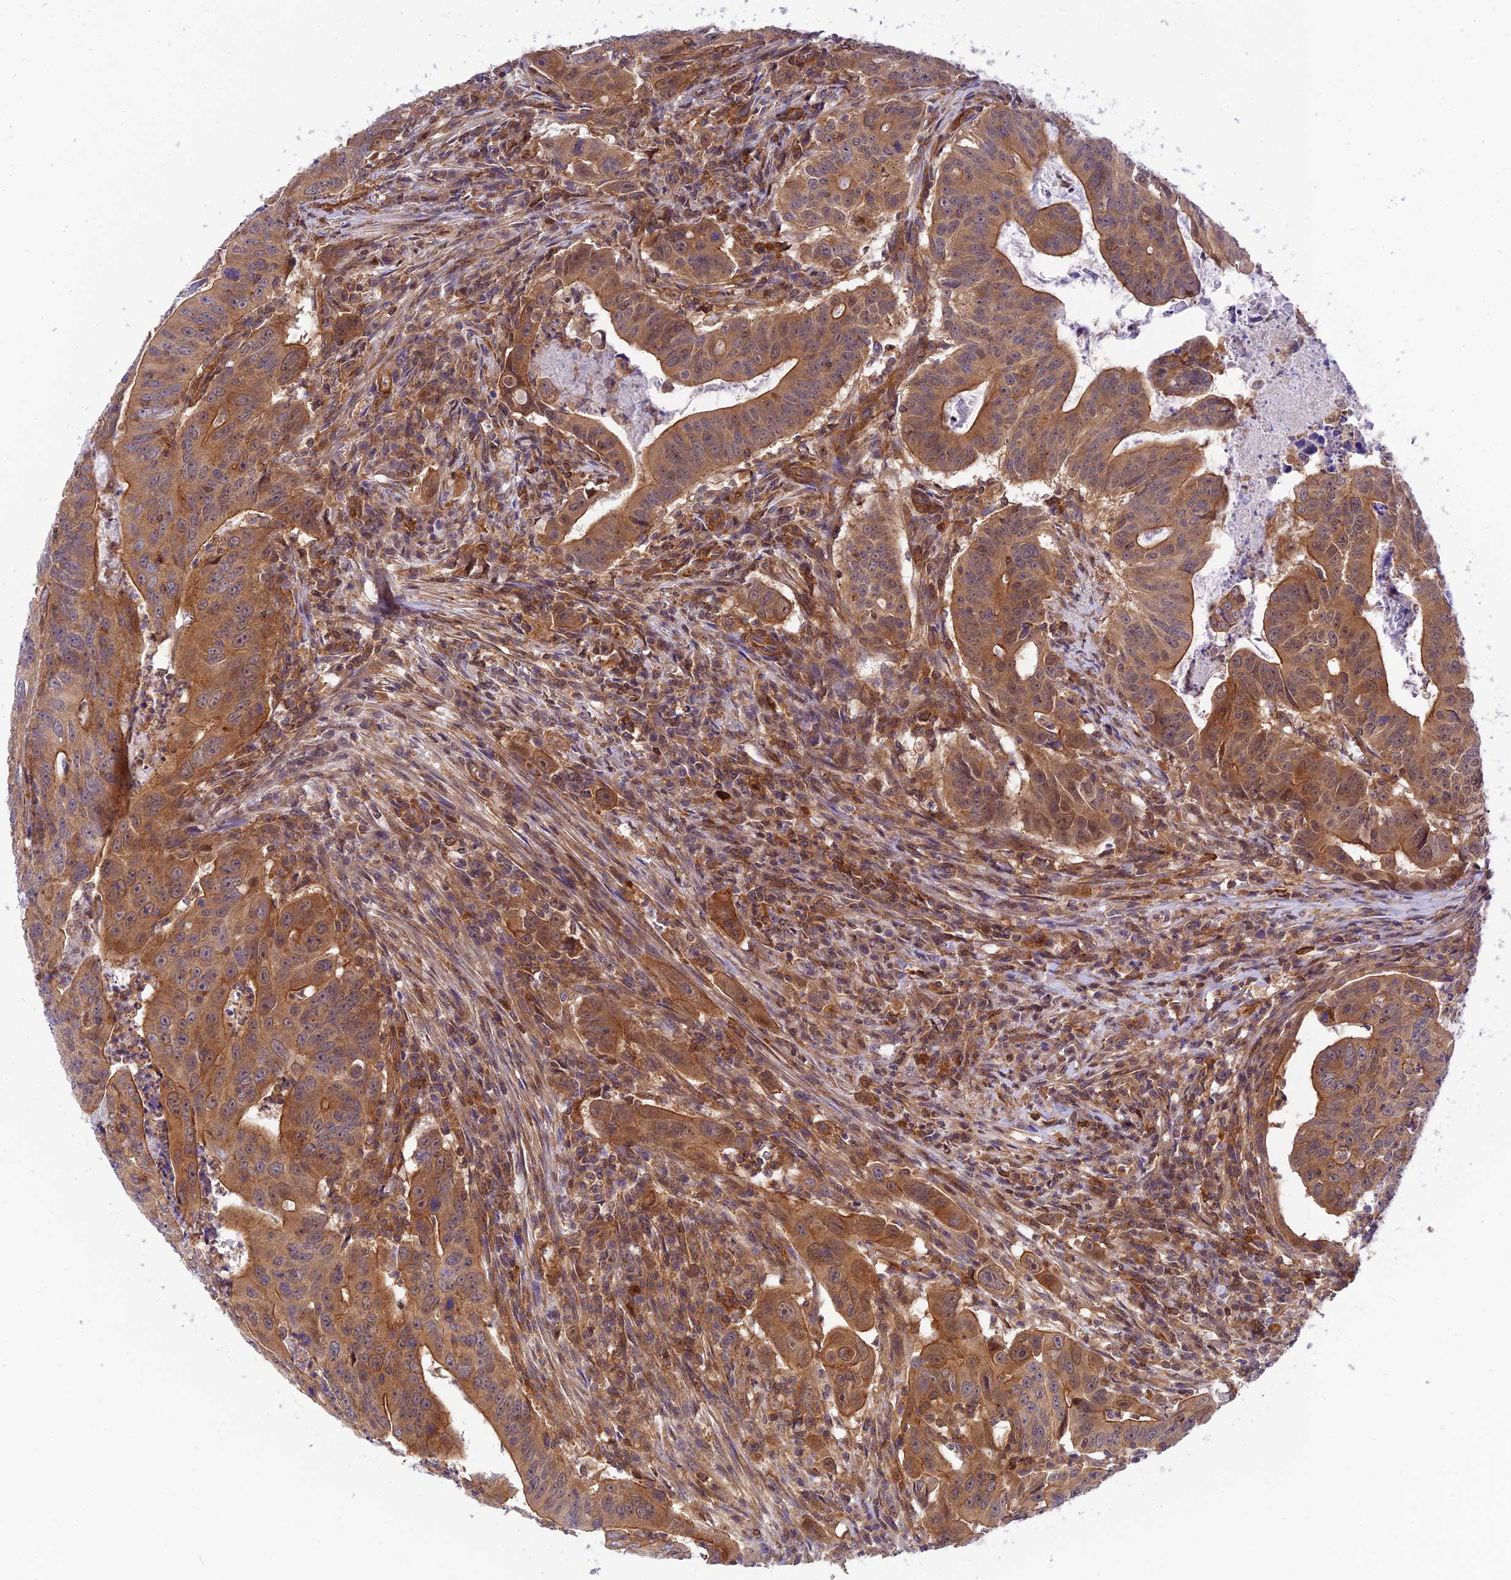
{"staining": {"intensity": "moderate", "quantity": ">75%", "location": "cytoplasmic/membranous"}, "tissue": "colorectal cancer", "cell_type": "Tumor cells", "image_type": "cancer", "snomed": [{"axis": "morphology", "description": "Adenocarcinoma, NOS"}, {"axis": "topography", "description": "Rectum"}], "caption": "Tumor cells display medium levels of moderate cytoplasmic/membranous positivity in approximately >75% of cells in adenocarcinoma (colorectal).", "gene": "EVI5L", "patient": {"sex": "male", "age": 69}}